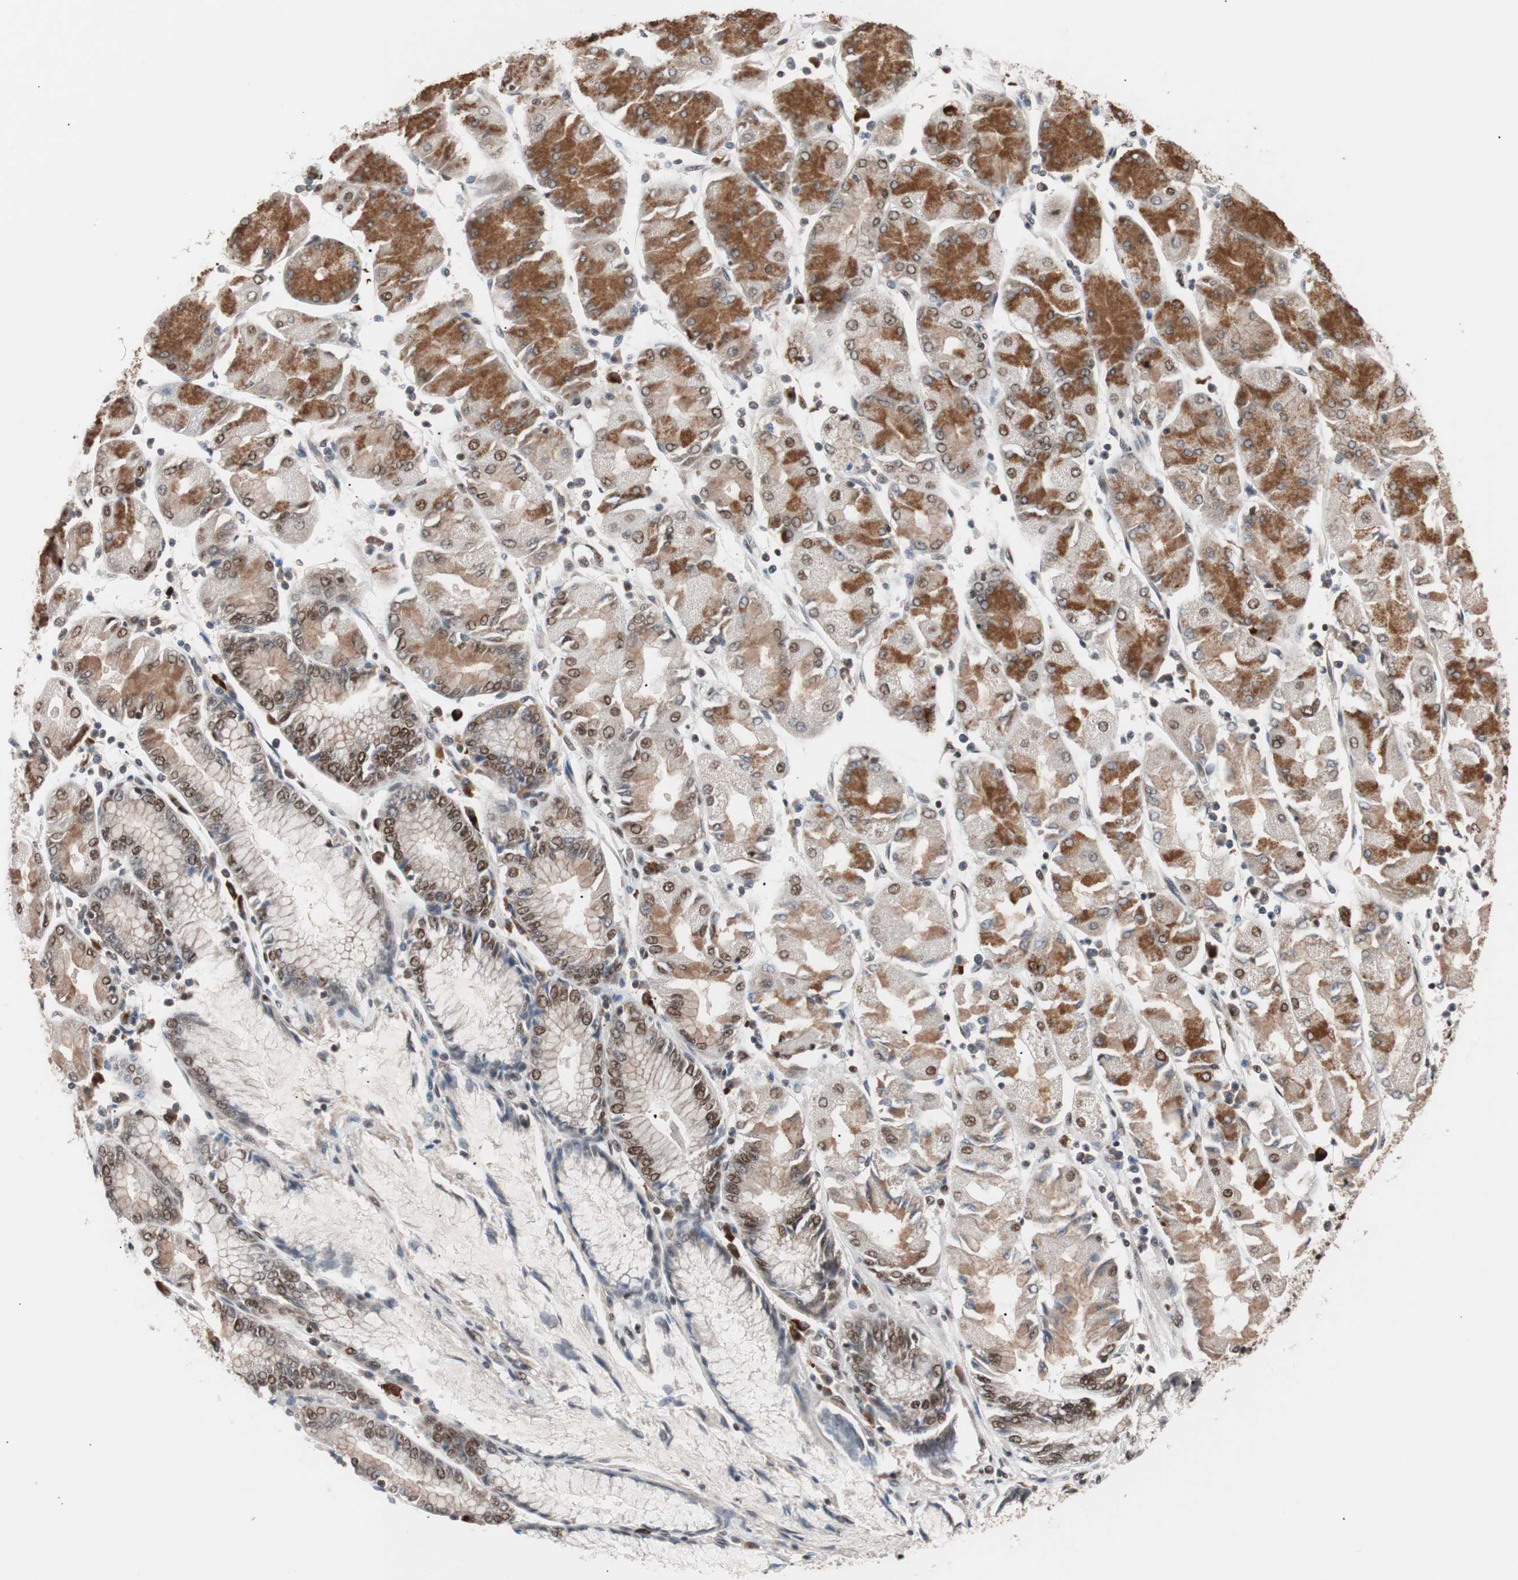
{"staining": {"intensity": "moderate", "quantity": ">75%", "location": "cytoplasmic/membranous,nuclear"}, "tissue": "stomach cancer", "cell_type": "Tumor cells", "image_type": "cancer", "snomed": [{"axis": "morphology", "description": "Normal tissue, NOS"}, {"axis": "morphology", "description": "Adenocarcinoma, NOS"}, {"axis": "topography", "description": "Stomach, upper"}, {"axis": "topography", "description": "Stomach"}], "caption": "Tumor cells exhibit moderate cytoplasmic/membranous and nuclear expression in approximately >75% of cells in stomach adenocarcinoma.", "gene": "CHAMP1", "patient": {"sex": "male", "age": 59}}